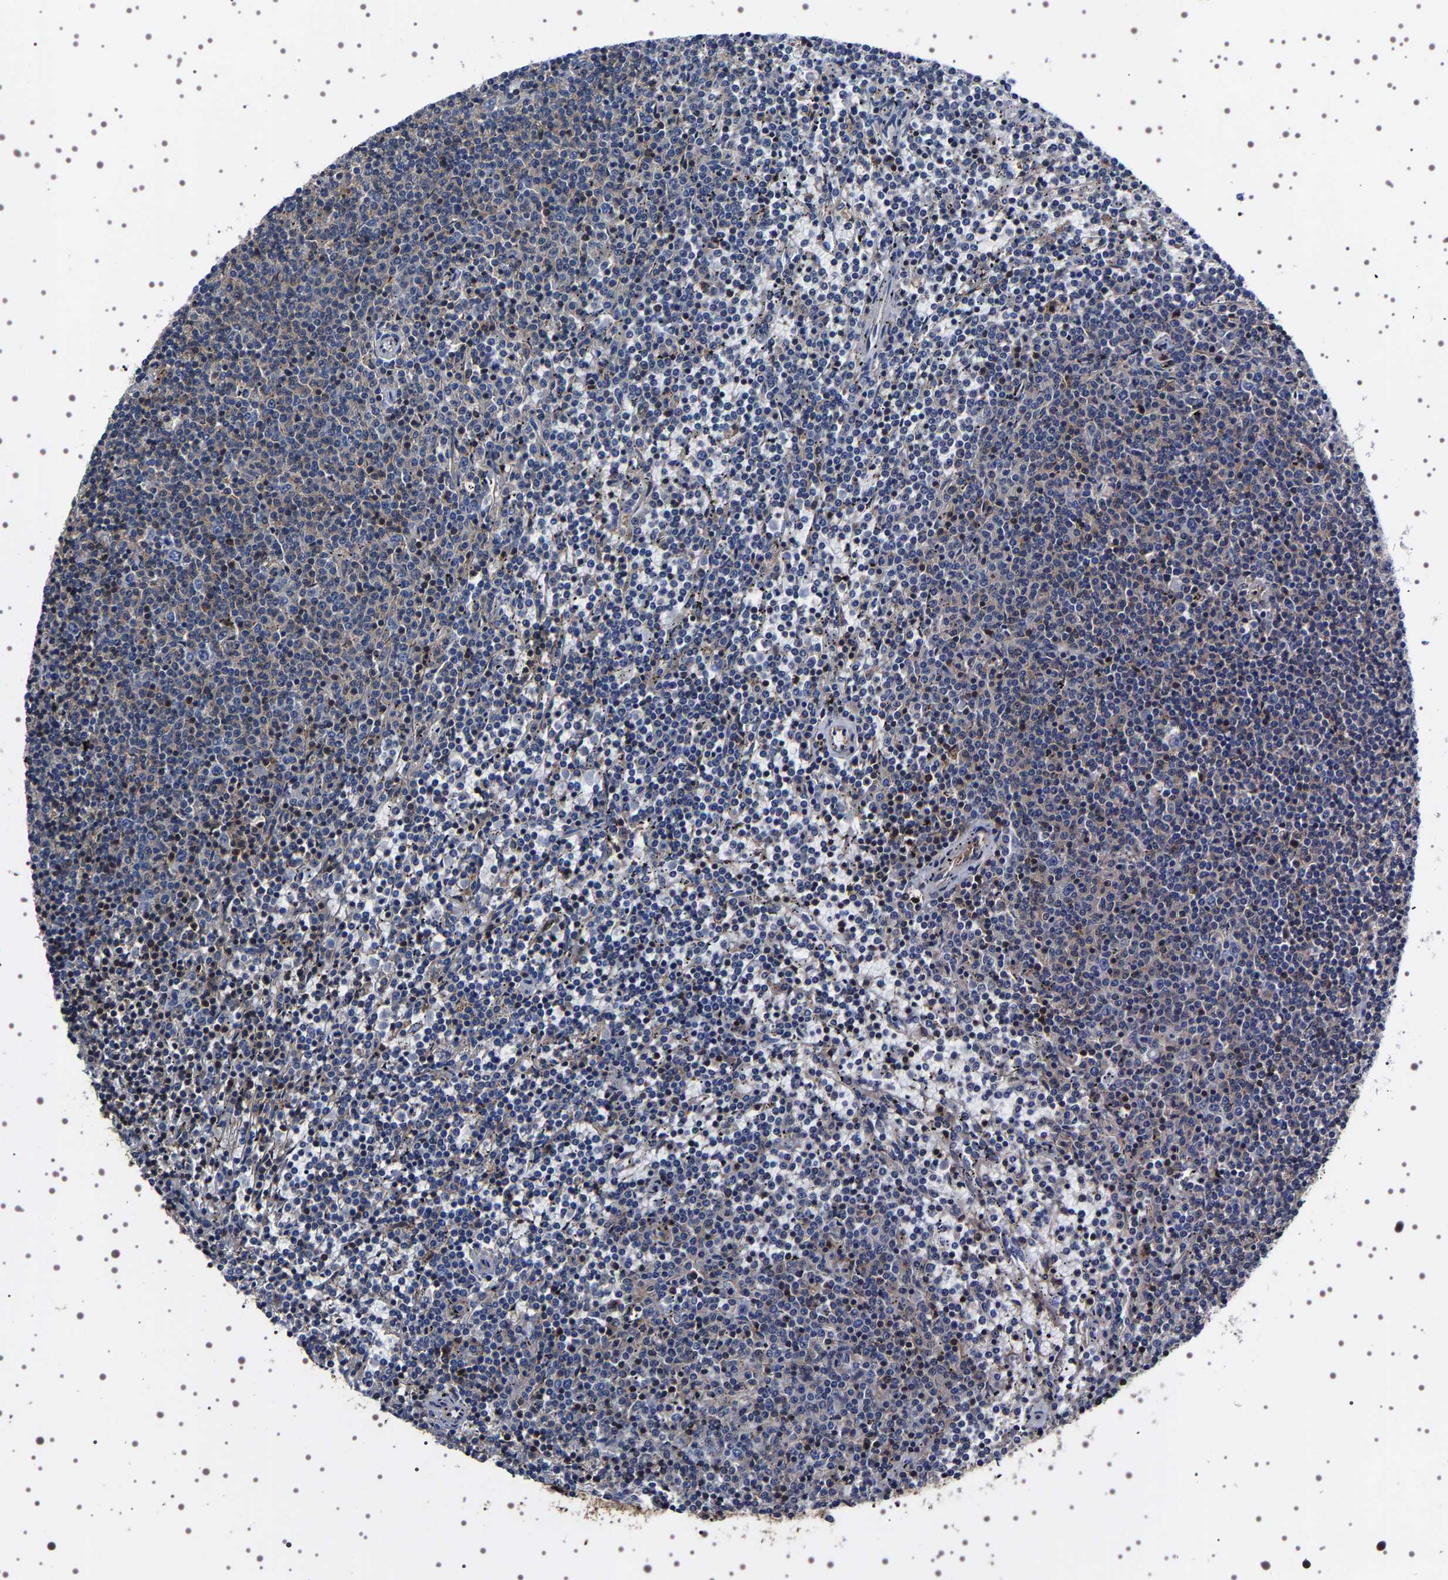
{"staining": {"intensity": "negative", "quantity": "none", "location": "none"}, "tissue": "lymphoma", "cell_type": "Tumor cells", "image_type": "cancer", "snomed": [{"axis": "morphology", "description": "Malignant lymphoma, non-Hodgkin's type, Low grade"}, {"axis": "topography", "description": "Spleen"}], "caption": "This photomicrograph is of lymphoma stained with immunohistochemistry to label a protein in brown with the nuclei are counter-stained blue. There is no expression in tumor cells.", "gene": "WDR1", "patient": {"sex": "female", "age": 50}}